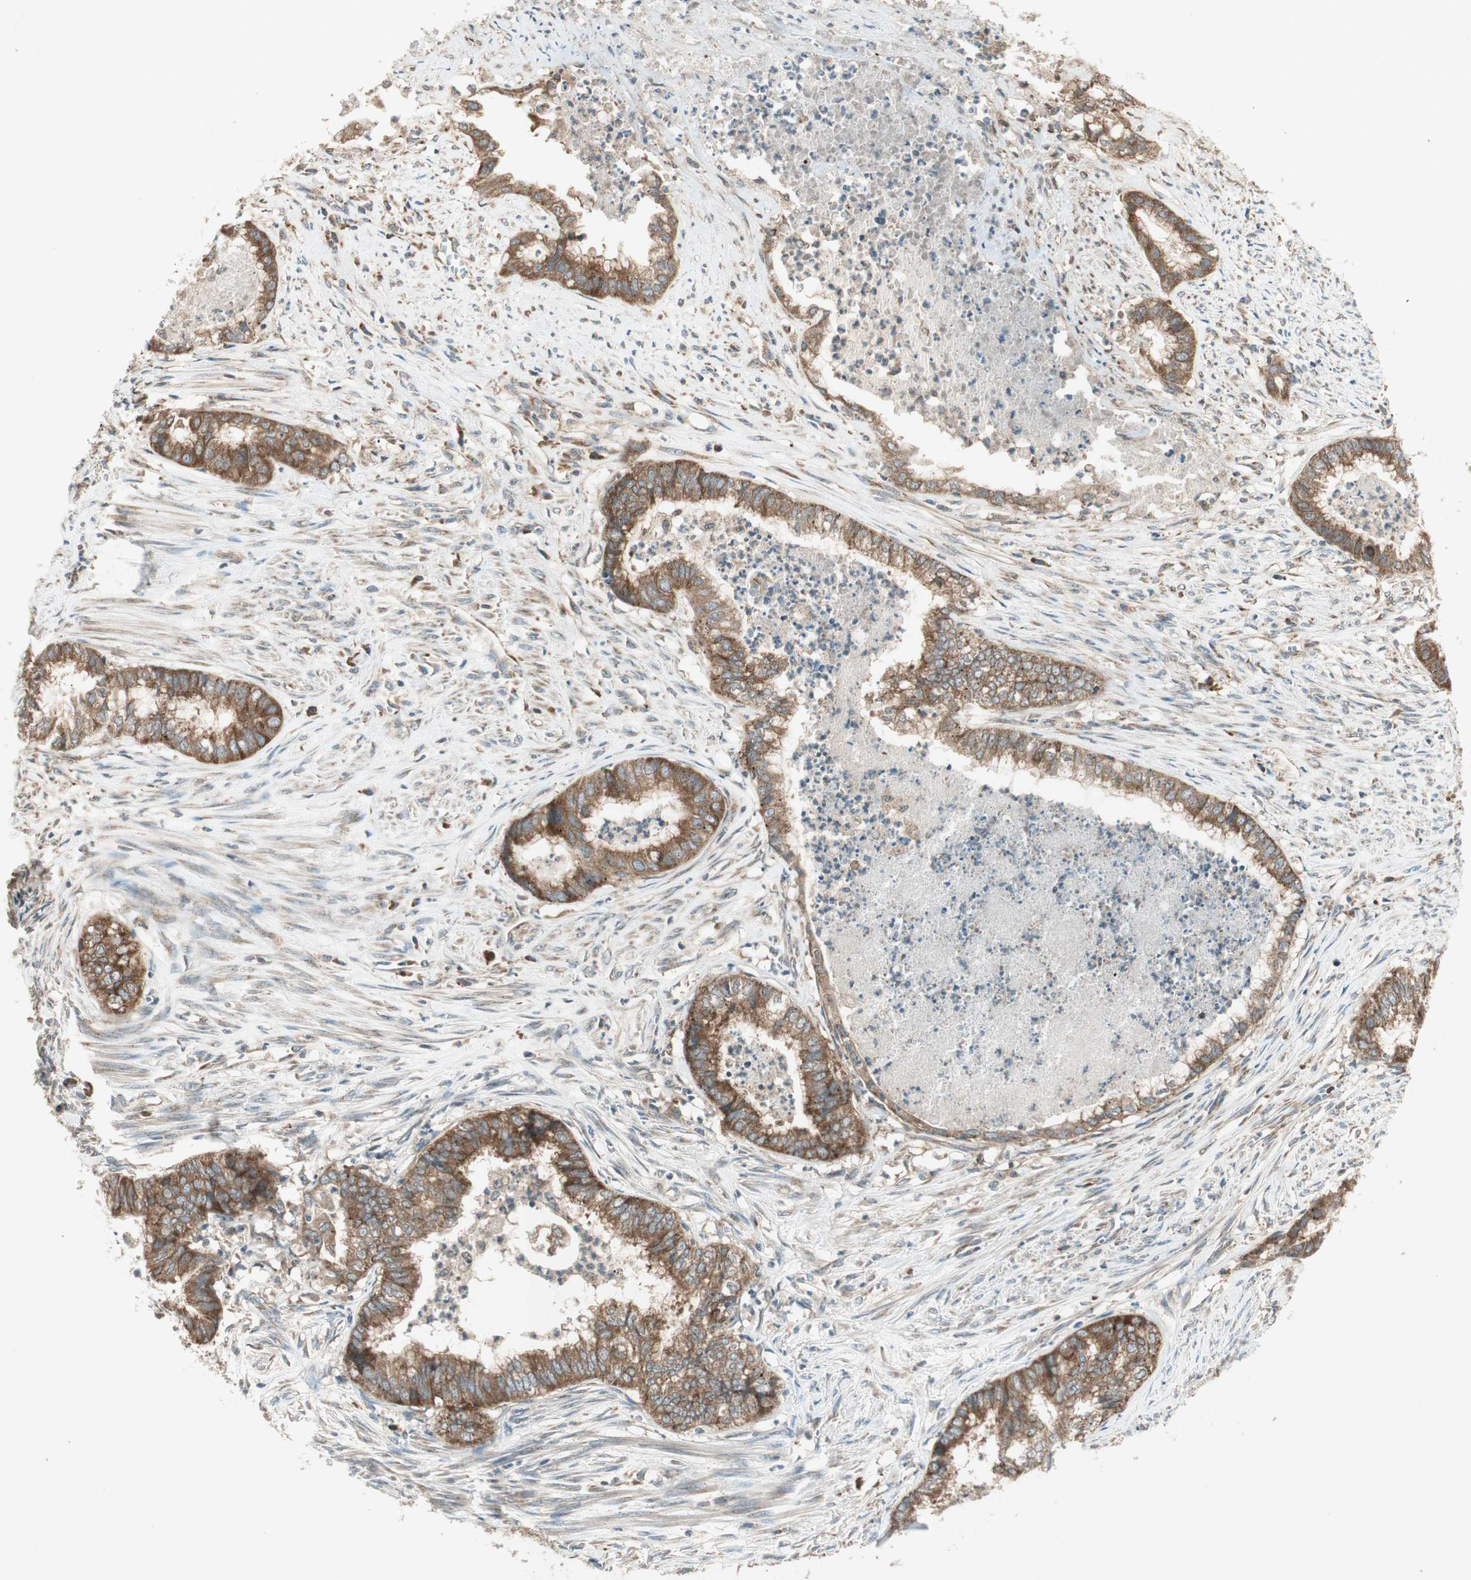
{"staining": {"intensity": "strong", "quantity": ">75%", "location": "cytoplasmic/membranous"}, "tissue": "endometrial cancer", "cell_type": "Tumor cells", "image_type": "cancer", "snomed": [{"axis": "morphology", "description": "Necrosis, NOS"}, {"axis": "morphology", "description": "Adenocarcinoma, NOS"}, {"axis": "topography", "description": "Endometrium"}], "caption": "A high-resolution micrograph shows immunohistochemistry (IHC) staining of adenocarcinoma (endometrial), which exhibits strong cytoplasmic/membranous staining in about >75% of tumor cells.", "gene": "CHADL", "patient": {"sex": "female", "age": 79}}